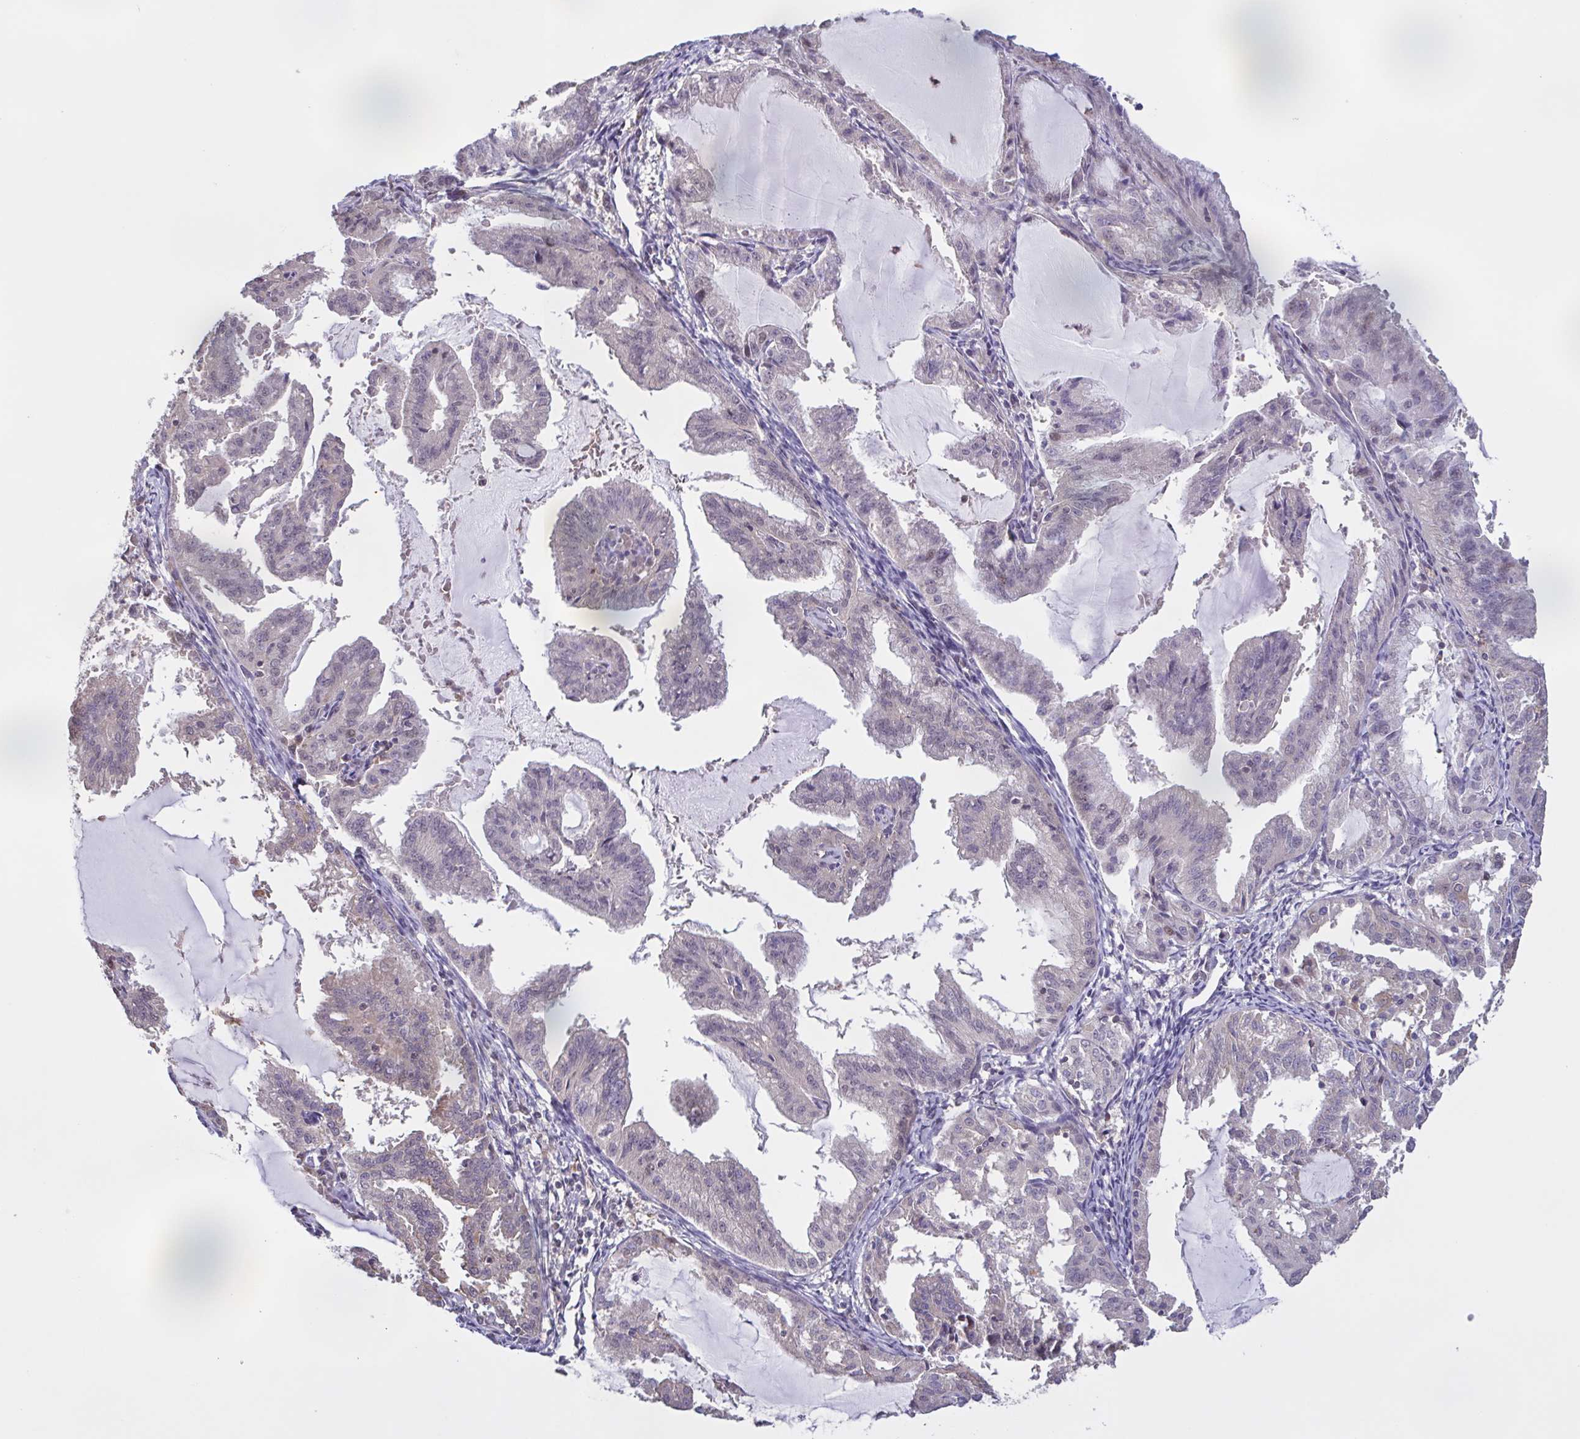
{"staining": {"intensity": "negative", "quantity": "none", "location": "none"}, "tissue": "endometrial cancer", "cell_type": "Tumor cells", "image_type": "cancer", "snomed": [{"axis": "morphology", "description": "Adenocarcinoma, NOS"}, {"axis": "topography", "description": "Endometrium"}], "caption": "Immunohistochemistry (IHC) micrograph of endometrial cancer (adenocarcinoma) stained for a protein (brown), which shows no positivity in tumor cells.", "gene": "ZNF200", "patient": {"sex": "female", "age": 70}}